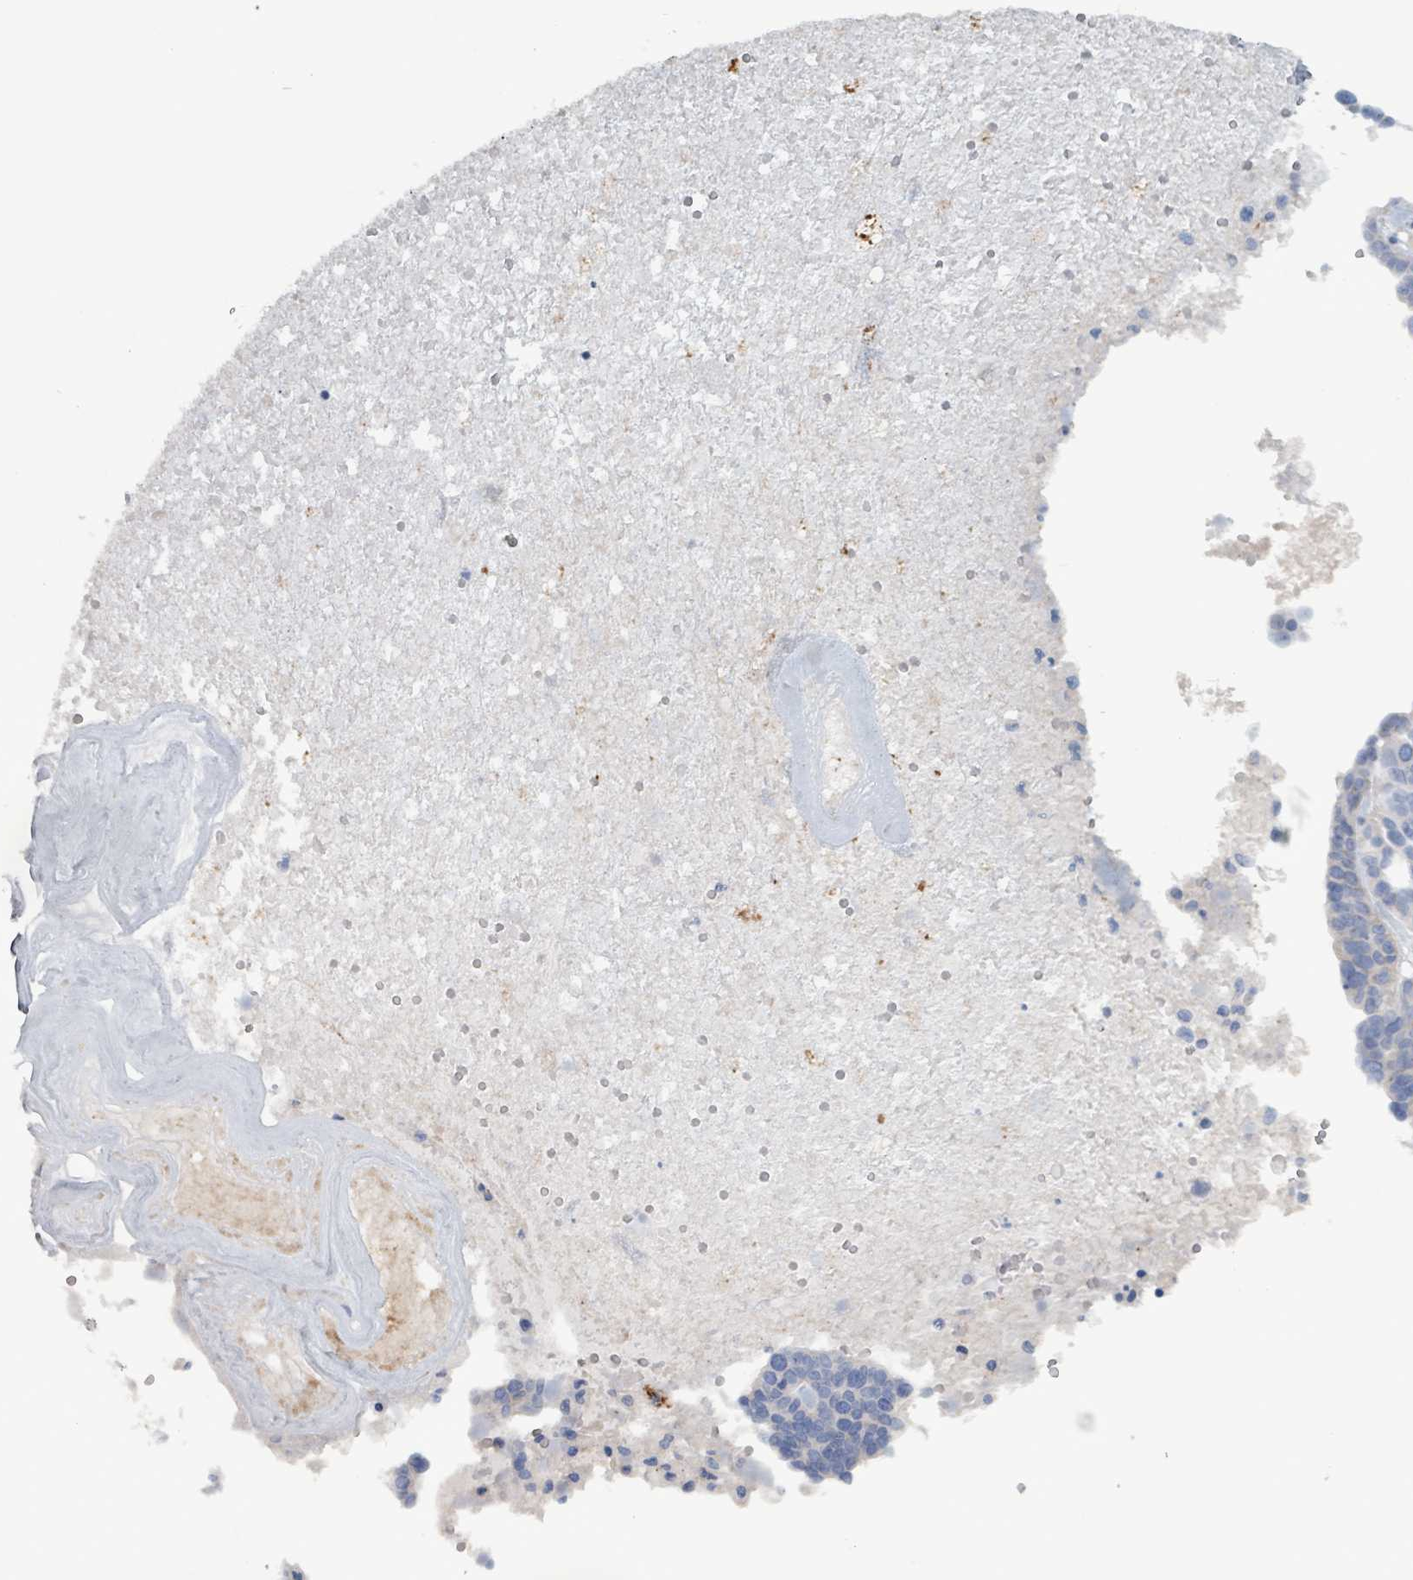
{"staining": {"intensity": "negative", "quantity": "none", "location": "none"}, "tissue": "ovarian cancer", "cell_type": "Tumor cells", "image_type": "cancer", "snomed": [{"axis": "morphology", "description": "Cystadenocarcinoma, serous, NOS"}, {"axis": "topography", "description": "Ovary"}], "caption": "This is an immunohistochemistry photomicrograph of human ovarian cancer. There is no expression in tumor cells.", "gene": "TAAR5", "patient": {"sex": "female", "age": 59}}